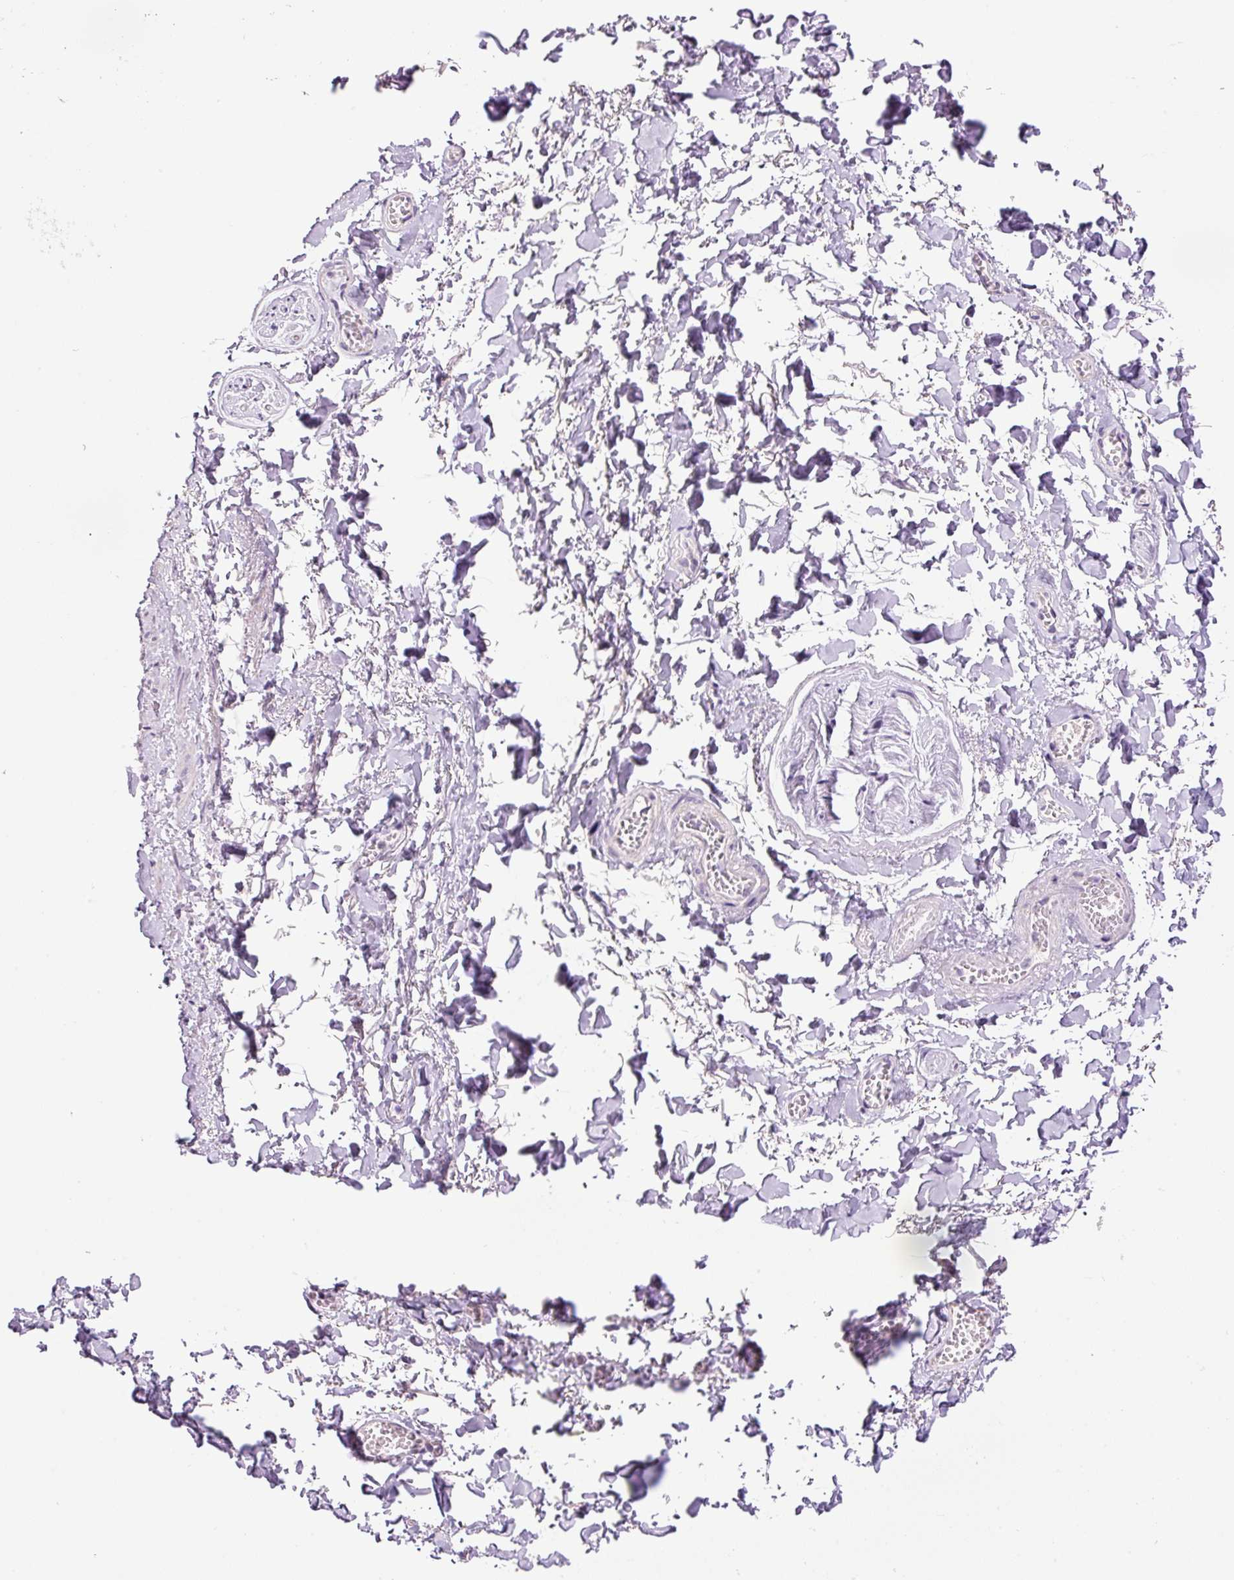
{"staining": {"intensity": "negative", "quantity": "none", "location": "none"}, "tissue": "adipose tissue", "cell_type": "Adipocytes", "image_type": "normal", "snomed": [{"axis": "morphology", "description": "Normal tissue, NOS"}, {"axis": "topography", "description": "Vulva"}, {"axis": "topography", "description": "Vagina"}, {"axis": "topography", "description": "Peripheral nerve tissue"}], "caption": "This micrograph is of unremarkable adipose tissue stained with immunohistochemistry to label a protein in brown with the nuclei are counter-stained blue. There is no staining in adipocytes.", "gene": "HAX1", "patient": {"sex": "female", "age": 66}}